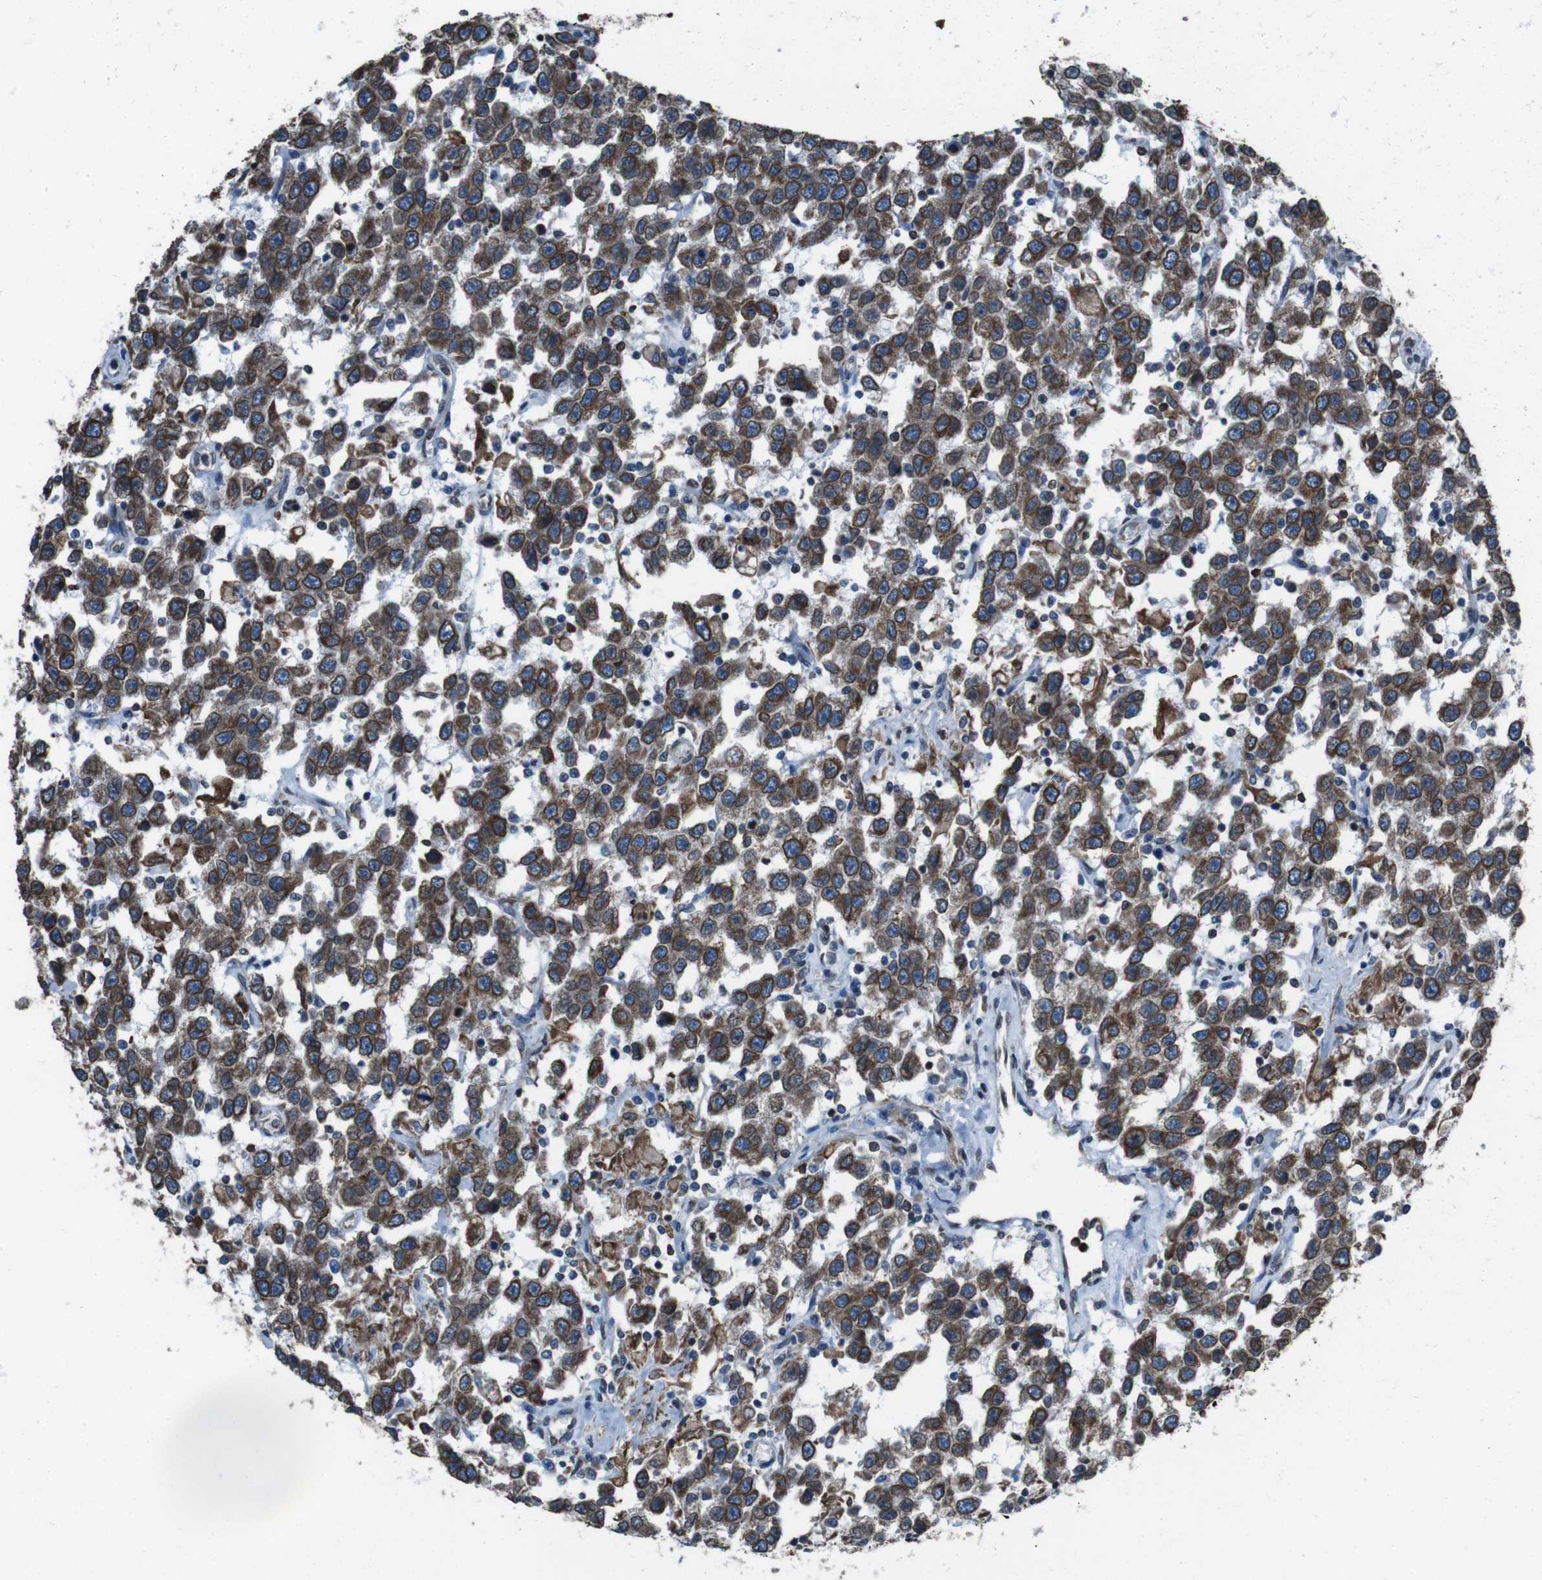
{"staining": {"intensity": "strong", "quantity": ">75%", "location": "cytoplasmic/membranous,nuclear"}, "tissue": "testis cancer", "cell_type": "Tumor cells", "image_type": "cancer", "snomed": [{"axis": "morphology", "description": "Seminoma, NOS"}, {"axis": "topography", "description": "Testis"}], "caption": "Immunohistochemistry (IHC) micrograph of neoplastic tissue: testis cancer (seminoma) stained using immunohistochemistry (IHC) exhibits high levels of strong protein expression localized specifically in the cytoplasmic/membranous and nuclear of tumor cells, appearing as a cytoplasmic/membranous and nuclear brown color.", "gene": "APMAP", "patient": {"sex": "male", "age": 41}}